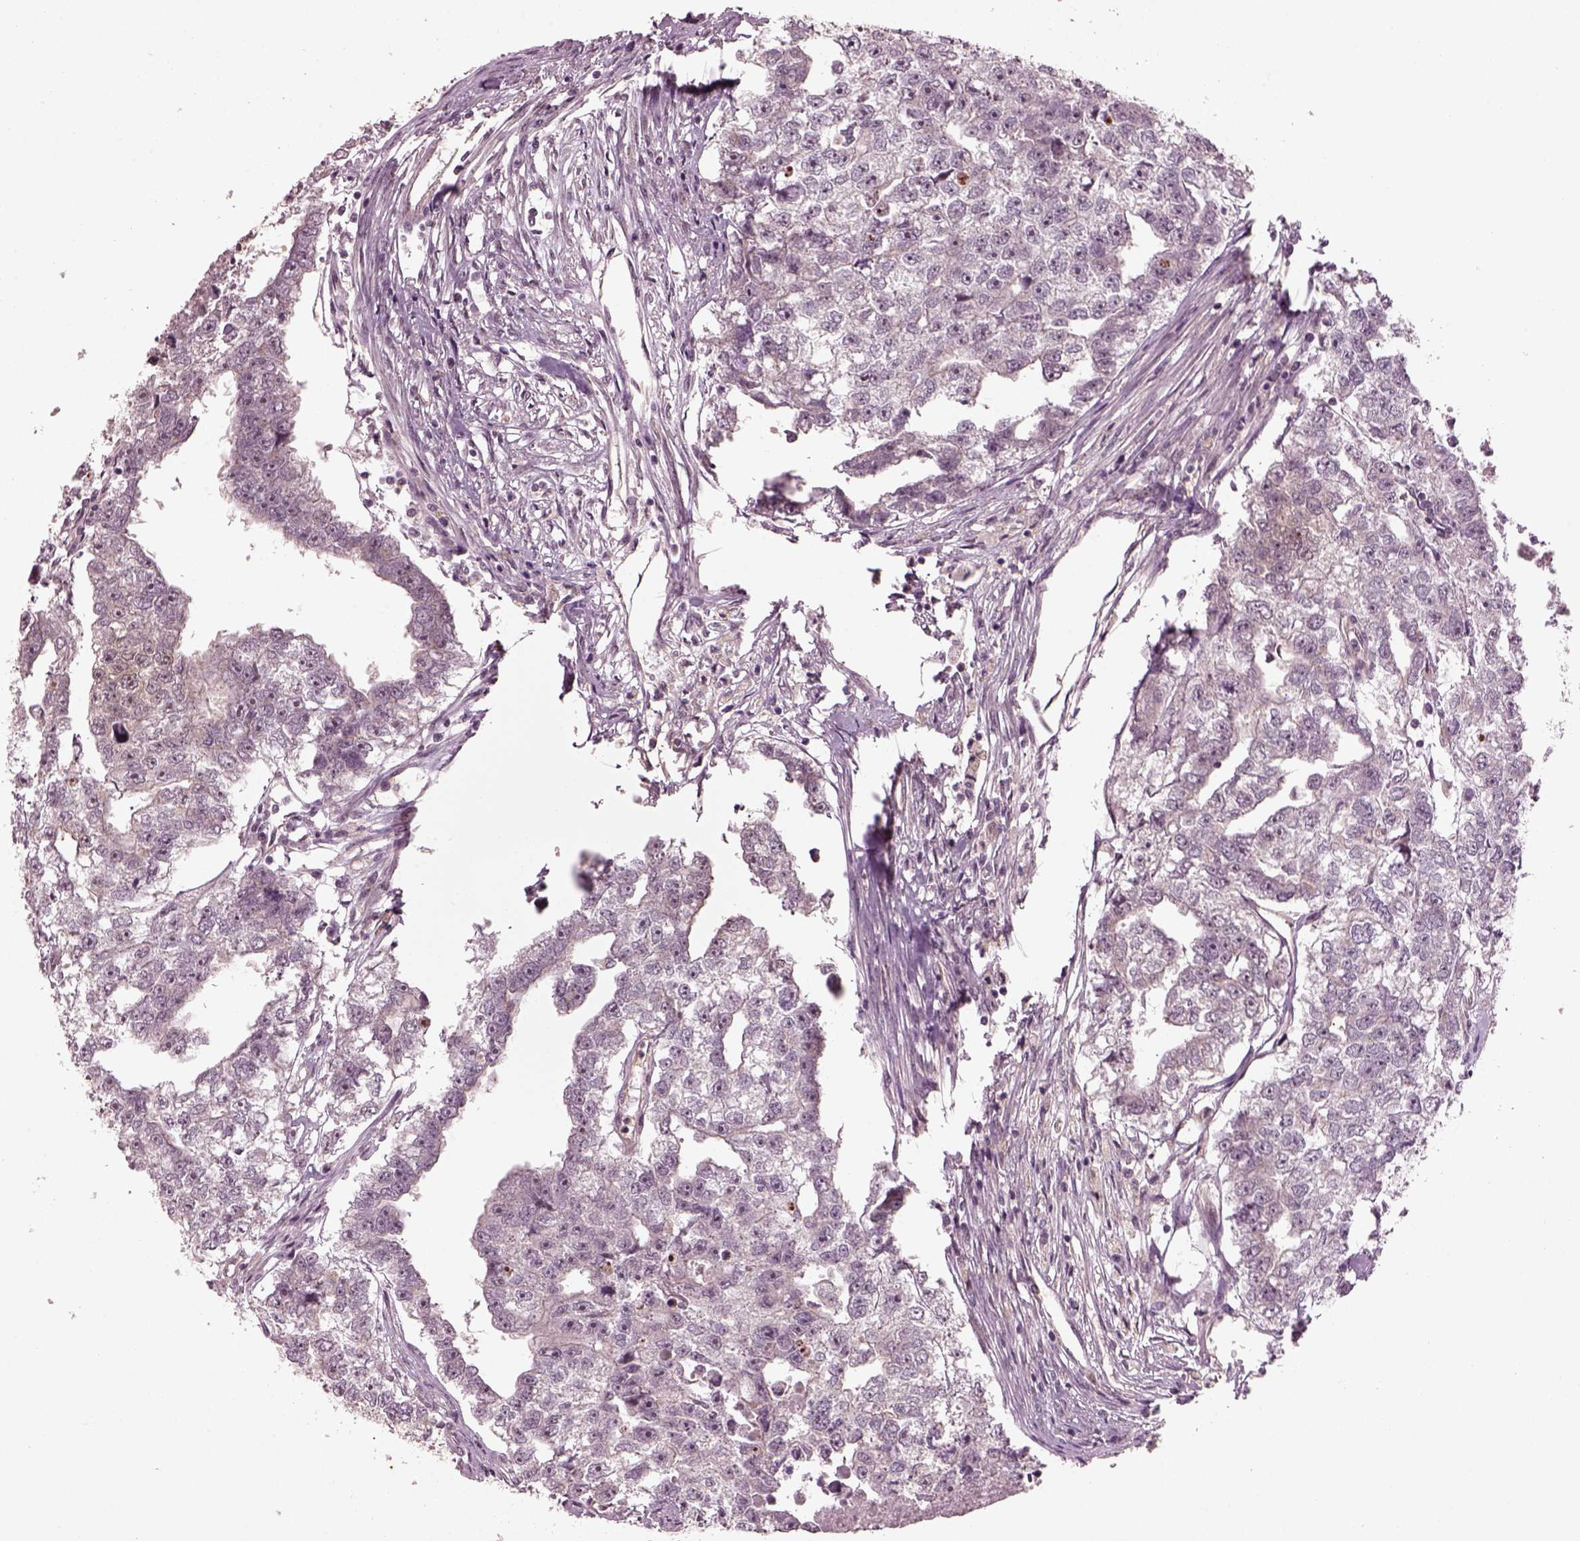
{"staining": {"intensity": "negative", "quantity": "none", "location": "none"}, "tissue": "testis cancer", "cell_type": "Tumor cells", "image_type": "cancer", "snomed": [{"axis": "morphology", "description": "Carcinoma, Embryonal, NOS"}, {"axis": "morphology", "description": "Teratoma, malignant, NOS"}, {"axis": "topography", "description": "Testis"}], "caption": "Immunohistochemistry histopathology image of testis cancer (malignant teratoma) stained for a protein (brown), which reveals no staining in tumor cells.", "gene": "GNRH1", "patient": {"sex": "male", "age": 44}}